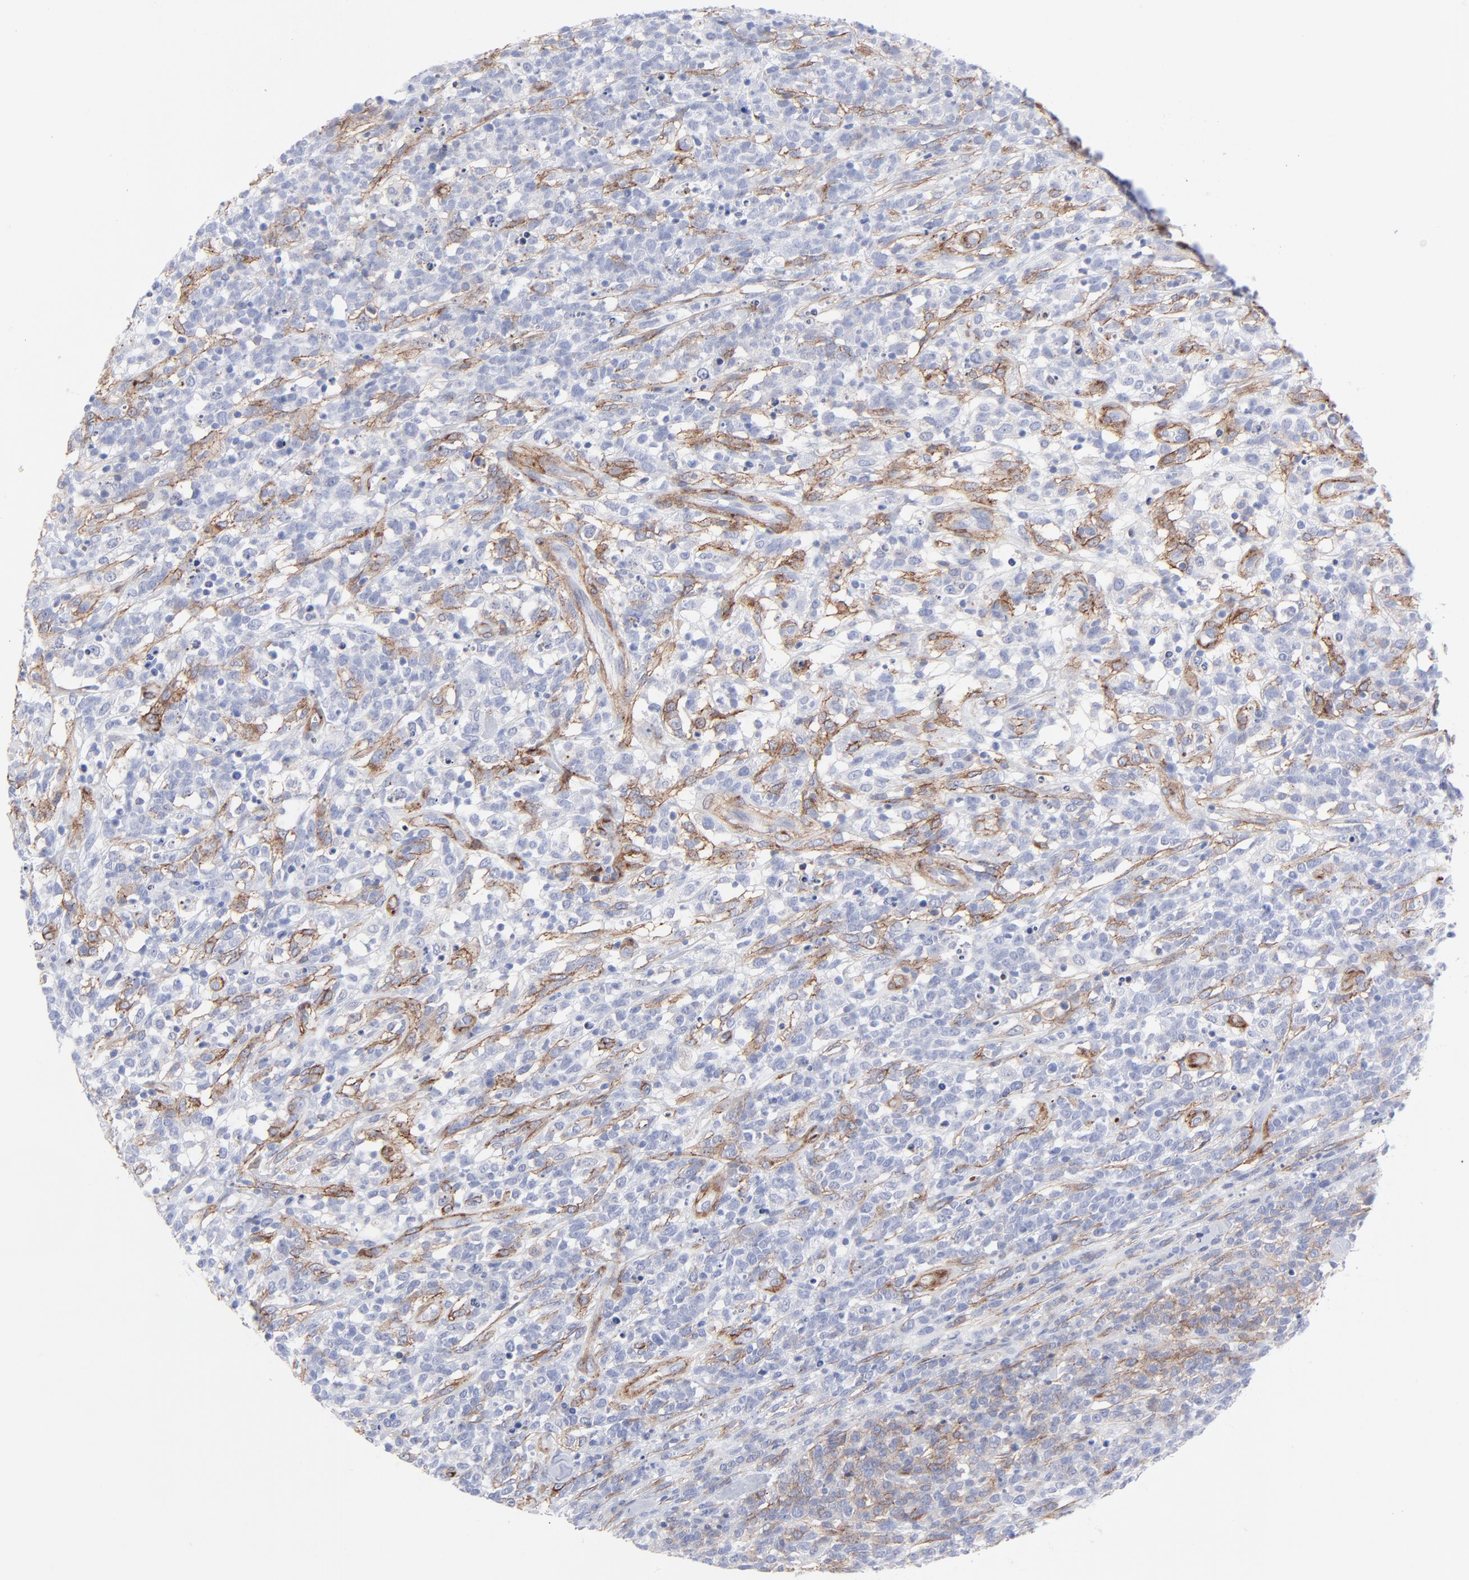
{"staining": {"intensity": "negative", "quantity": "none", "location": "none"}, "tissue": "lymphoma", "cell_type": "Tumor cells", "image_type": "cancer", "snomed": [{"axis": "morphology", "description": "Malignant lymphoma, non-Hodgkin's type, High grade"}, {"axis": "topography", "description": "Lymph node"}], "caption": "Immunohistochemical staining of human lymphoma displays no significant staining in tumor cells. The staining is performed using DAB (3,3'-diaminobenzidine) brown chromogen with nuclei counter-stained in using hematoxylin.", "gene": "PDGFRB", "patient": {"sex": "female", "age": 73}}